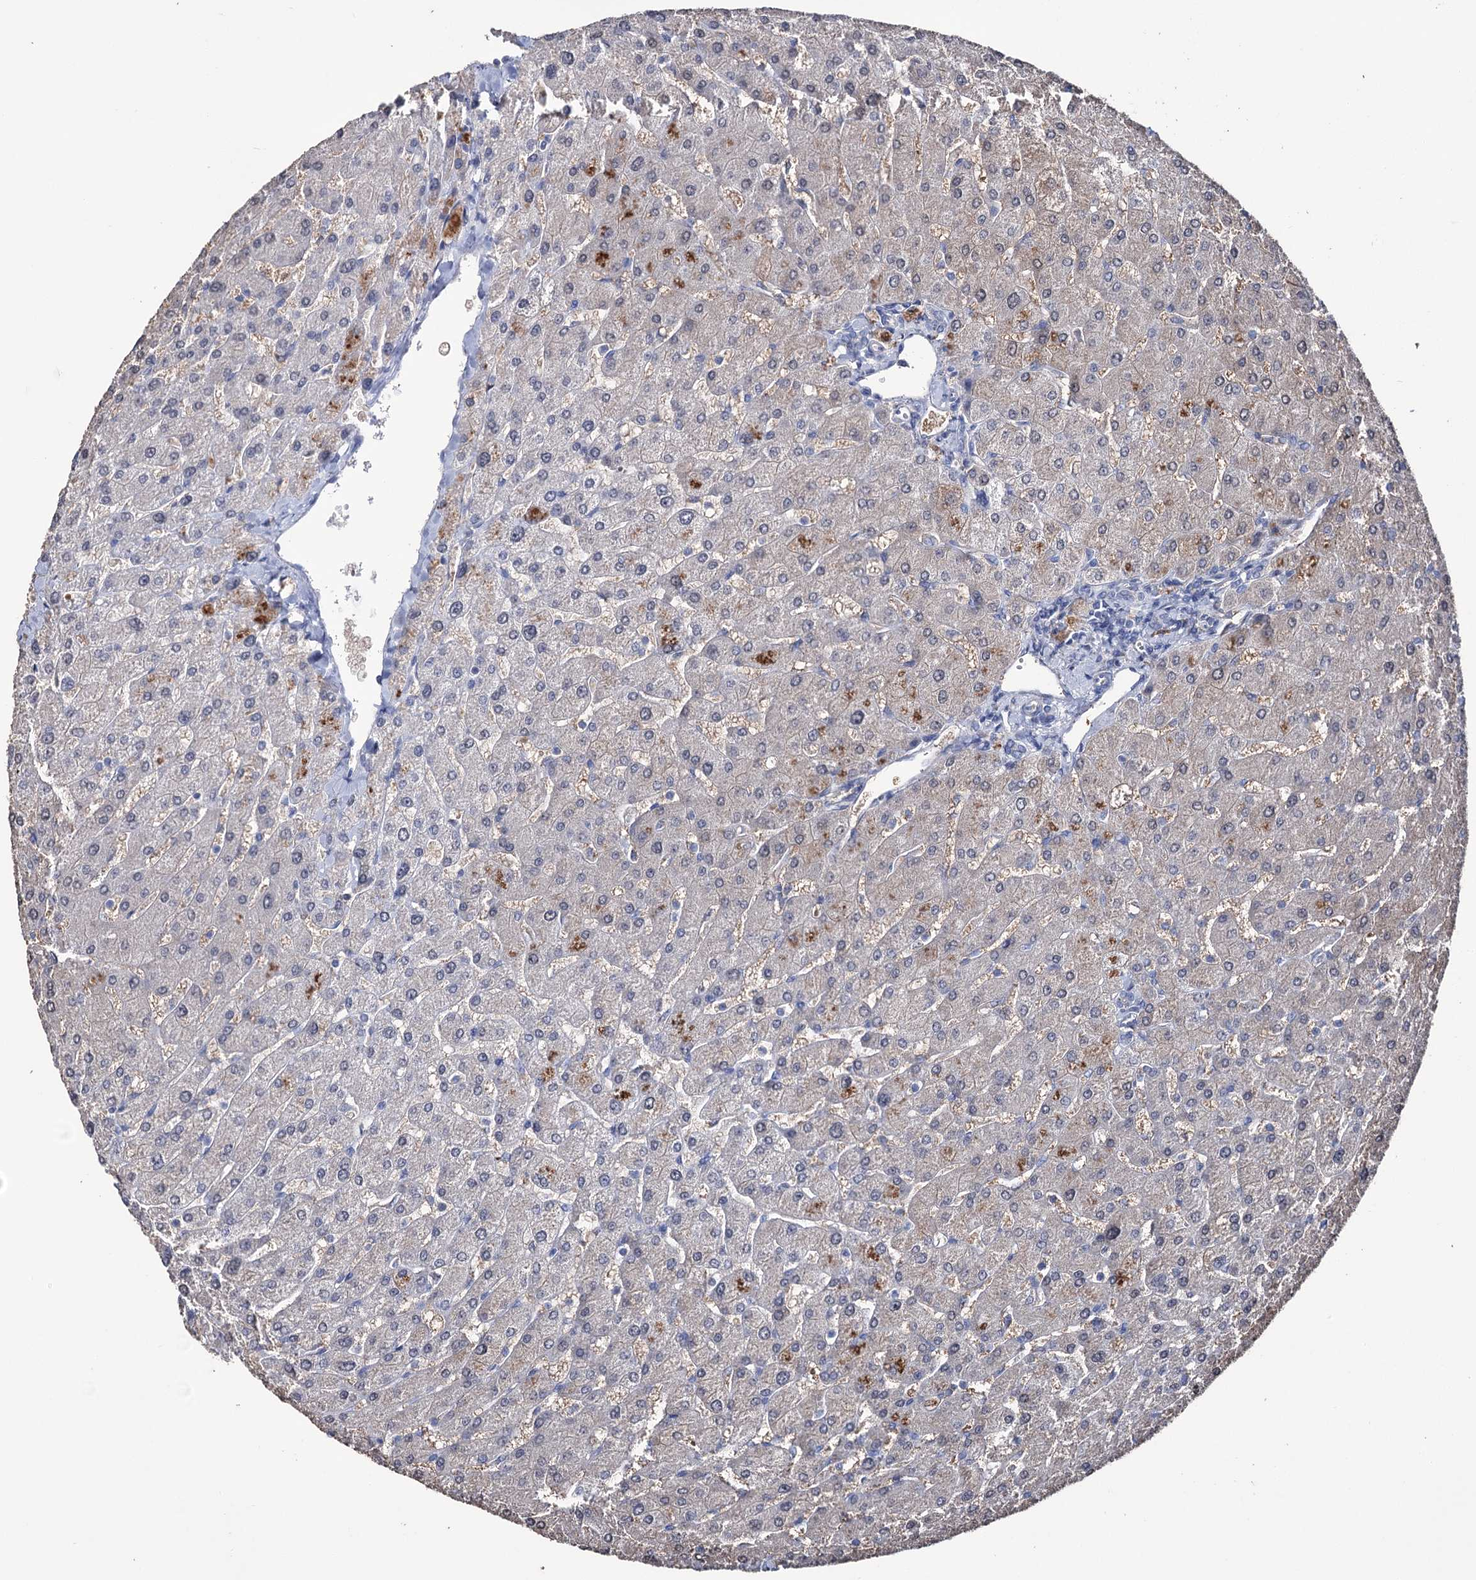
{"staining": {"intensity": "negative", "quantity": "none", "location": "none"}, "tissue": "liver", "cell_type": "Cholangiocytes", "image_type": "normal", "snomed": [{"axis": "morphology", "description": "Normal tissue, NOS"}, {"axis": "topography", "description": "Liver"}], "caption": "The IHC histopathology image has no significant staining in cholangiocytes of liver. The staining is performed using DAB (3,3'-diaminobenzidine) brown chromogen with nuclei counter-stained in using hematoxylin.", "gene": "EPB41L5", "patient": {"sex": "male", "age": 55}}